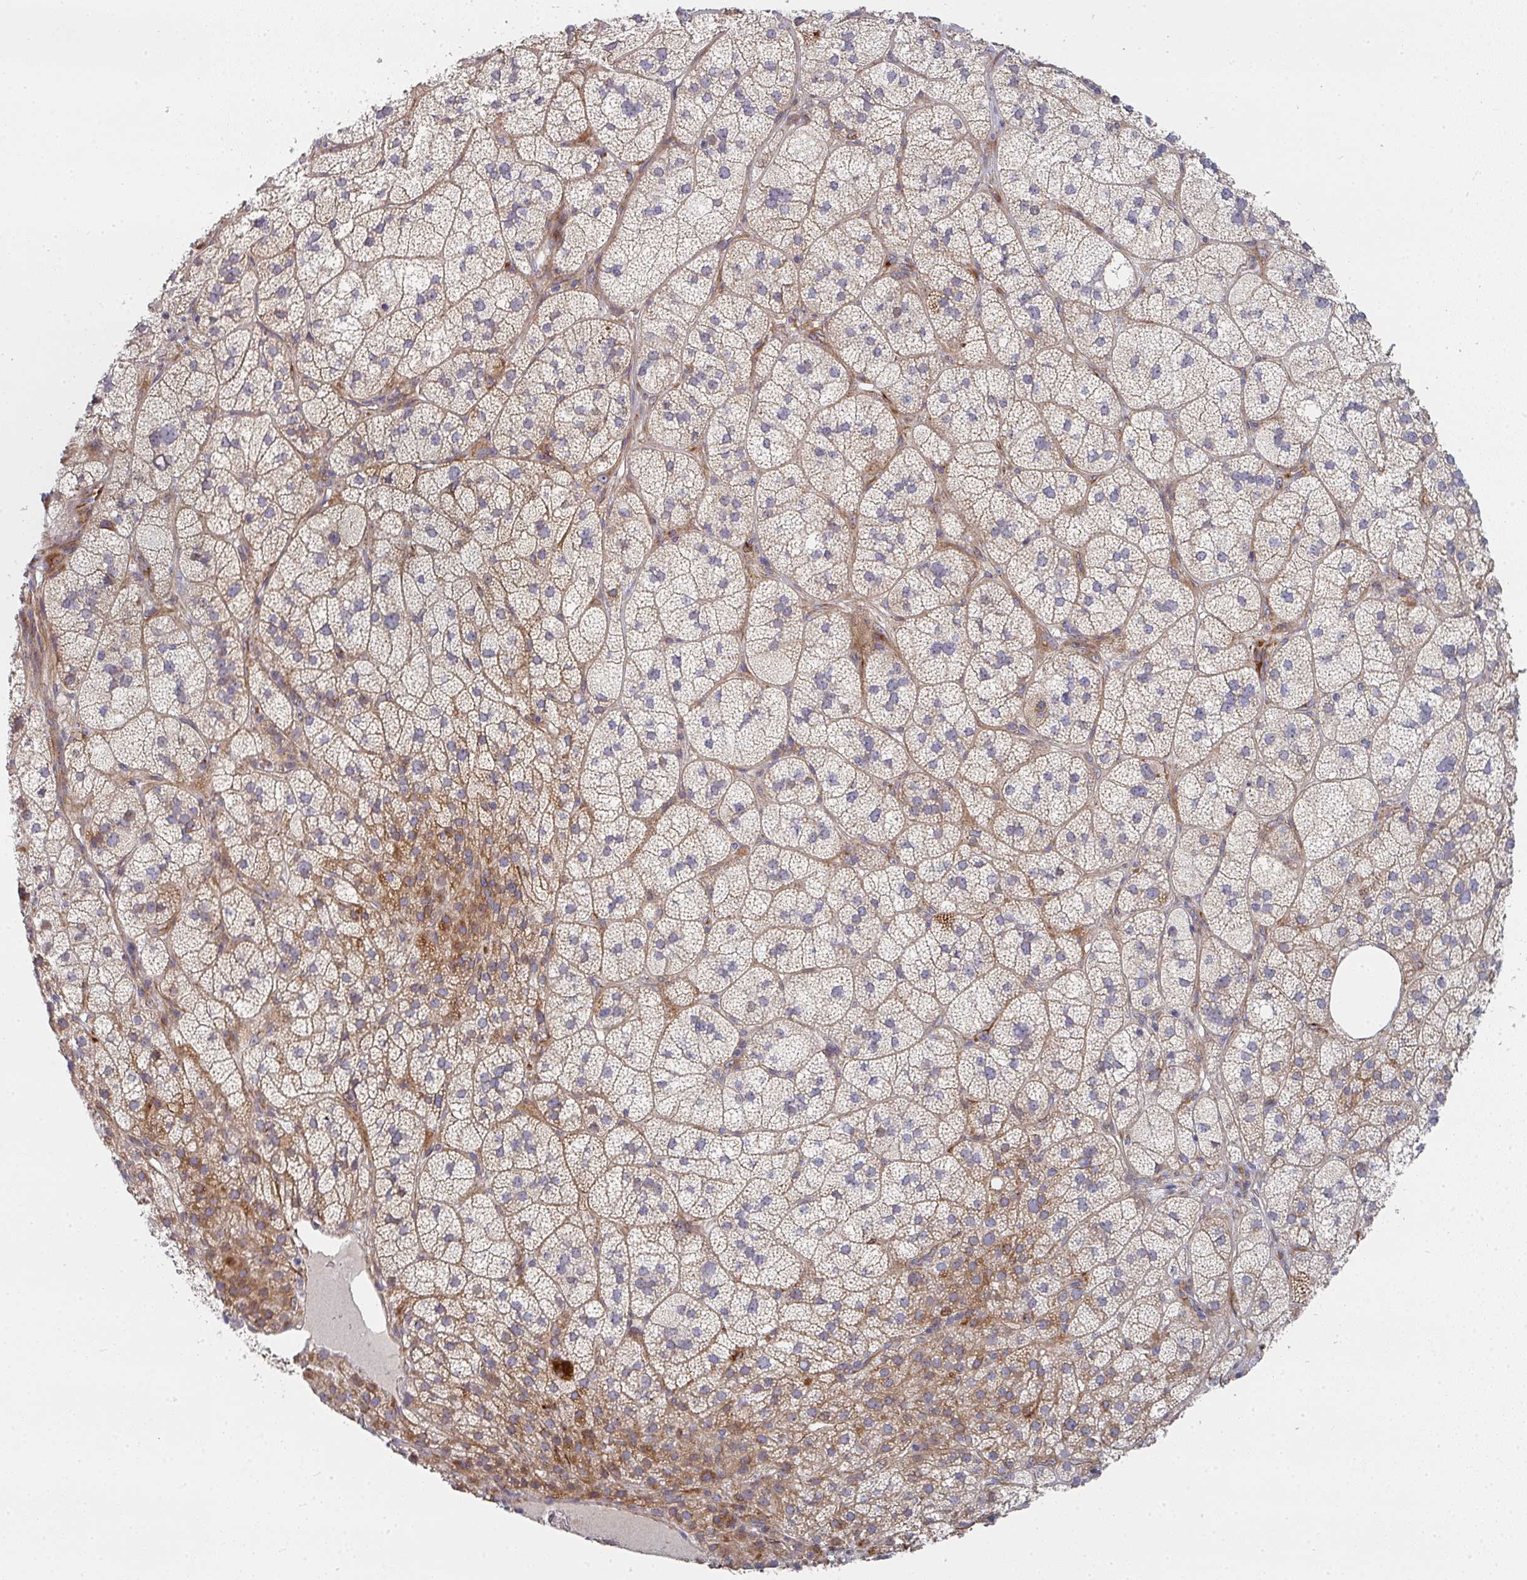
{"staining": {"intensity": "moderate", "quantity": ">75%", "location": "cytoplasmic/membranous,nuclear"}, "tissue": "adrenal gland", "cell_type": "Glandular cells", "image_type": "normal", "snomed": [{"axis": "morphology", "description": "Normal tissue, NOS"}, {"axis": "topography", "description": "Adrenal gland"}], "caption": "Adrenal gland stained with DAB immunohistochemistry demonstrates medium levels of moderate cytoplasmic/membranous,nuclear expression in about >75% of glandular cells. (IHC, brightfield microscopy, high magnification).", "gene": "RHEBL1", "patient": {"sex": "female", "age": 60}}